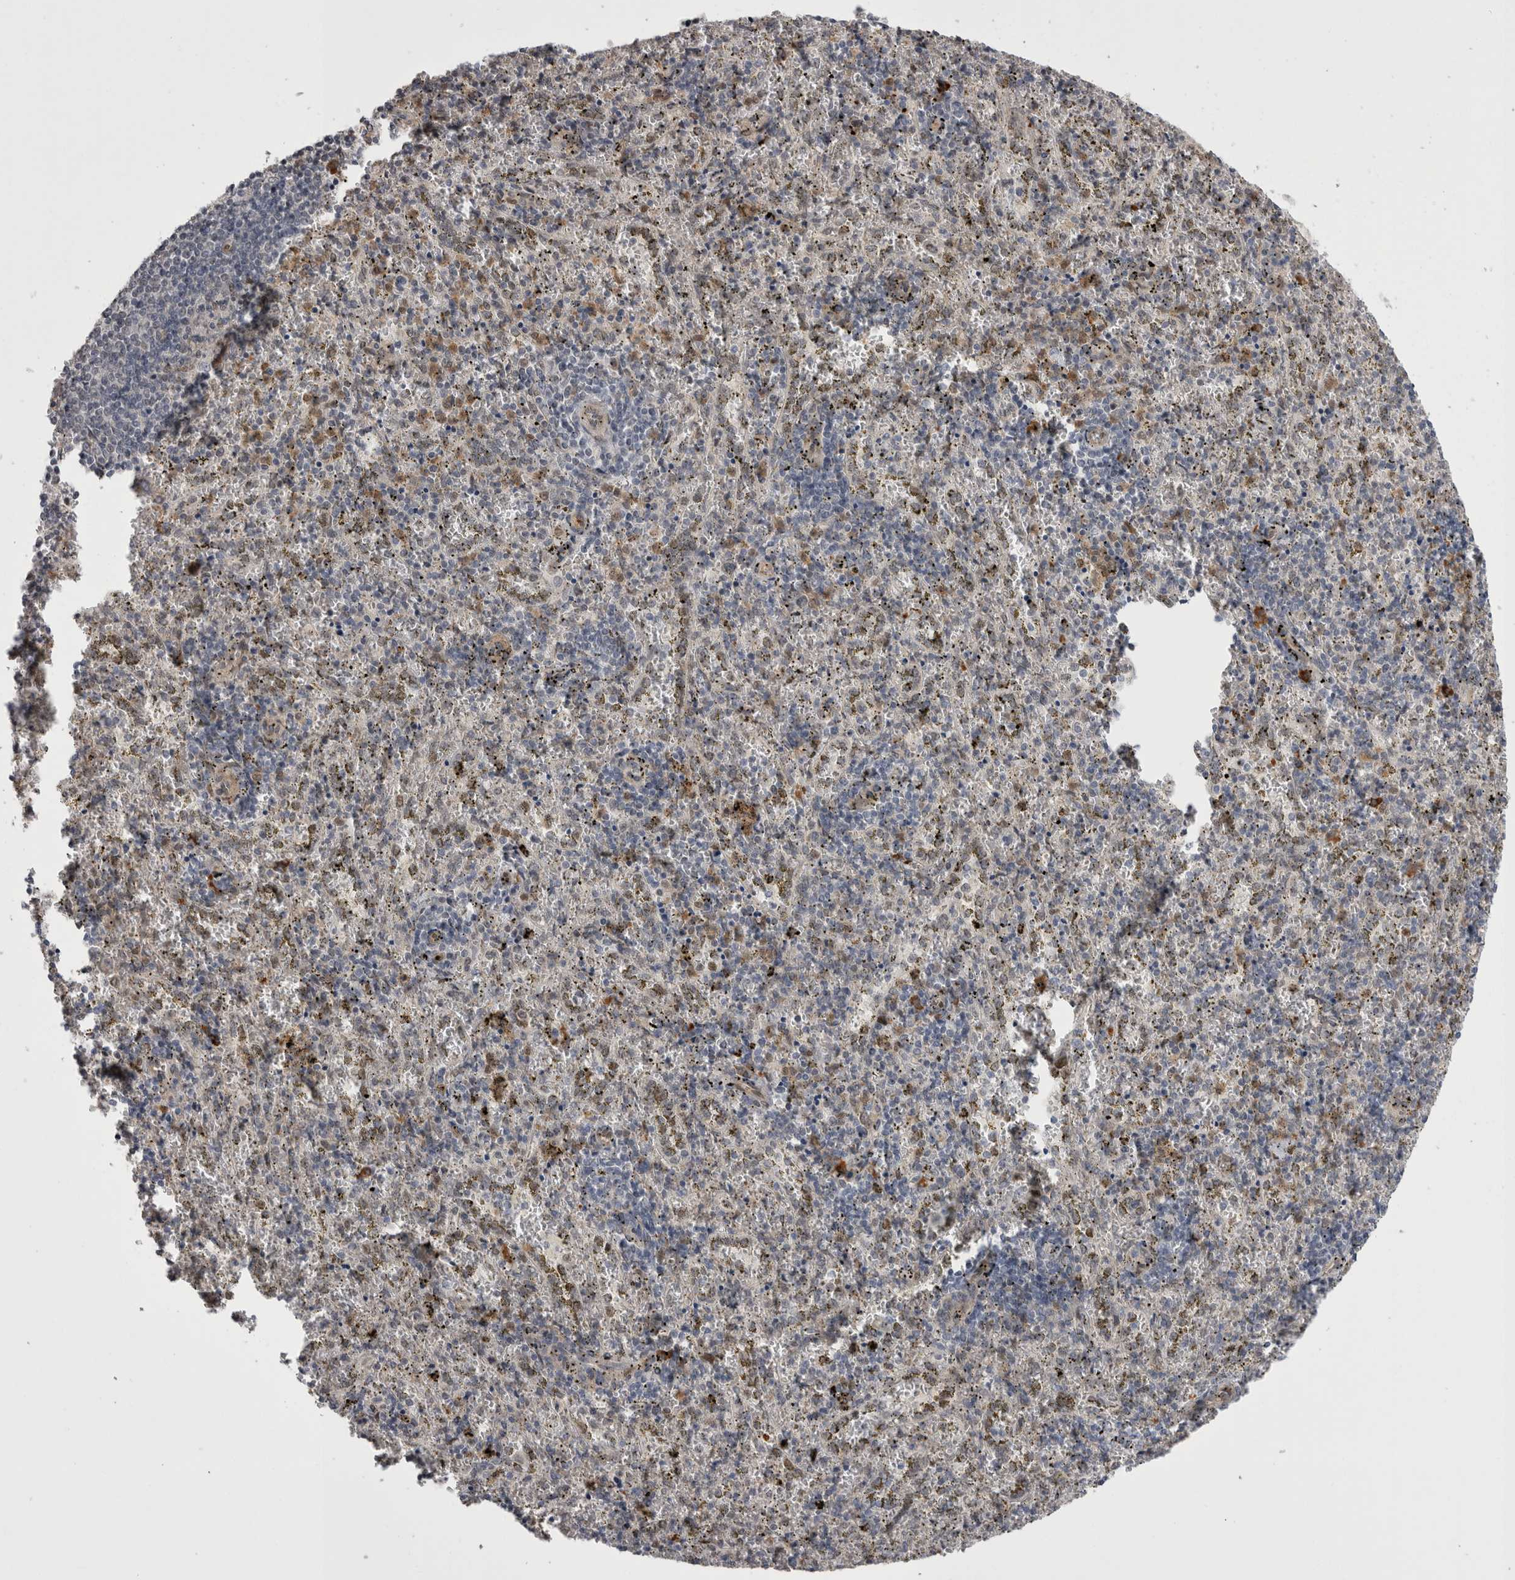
{"staining": {"intensity": "moderate", "quantity": "25%-75%", "location": "cytoplasmic/membranous"}, "tissue": "spleen", "cell_type": "Cells in red pulp", "image_type": "normal", "snomed": [{"axis": "morphology", "description": "Normal tissue, NOS"}, {"axis": "topography", "description": "Spleen"}], "caption": "An image of spleen stained for a protein demonstrates moderate cytoplasmic/membranous brown staining in cells in red pulp.", "gene": "CHIC1", "patient": {"sex": "male", "age": 11}}